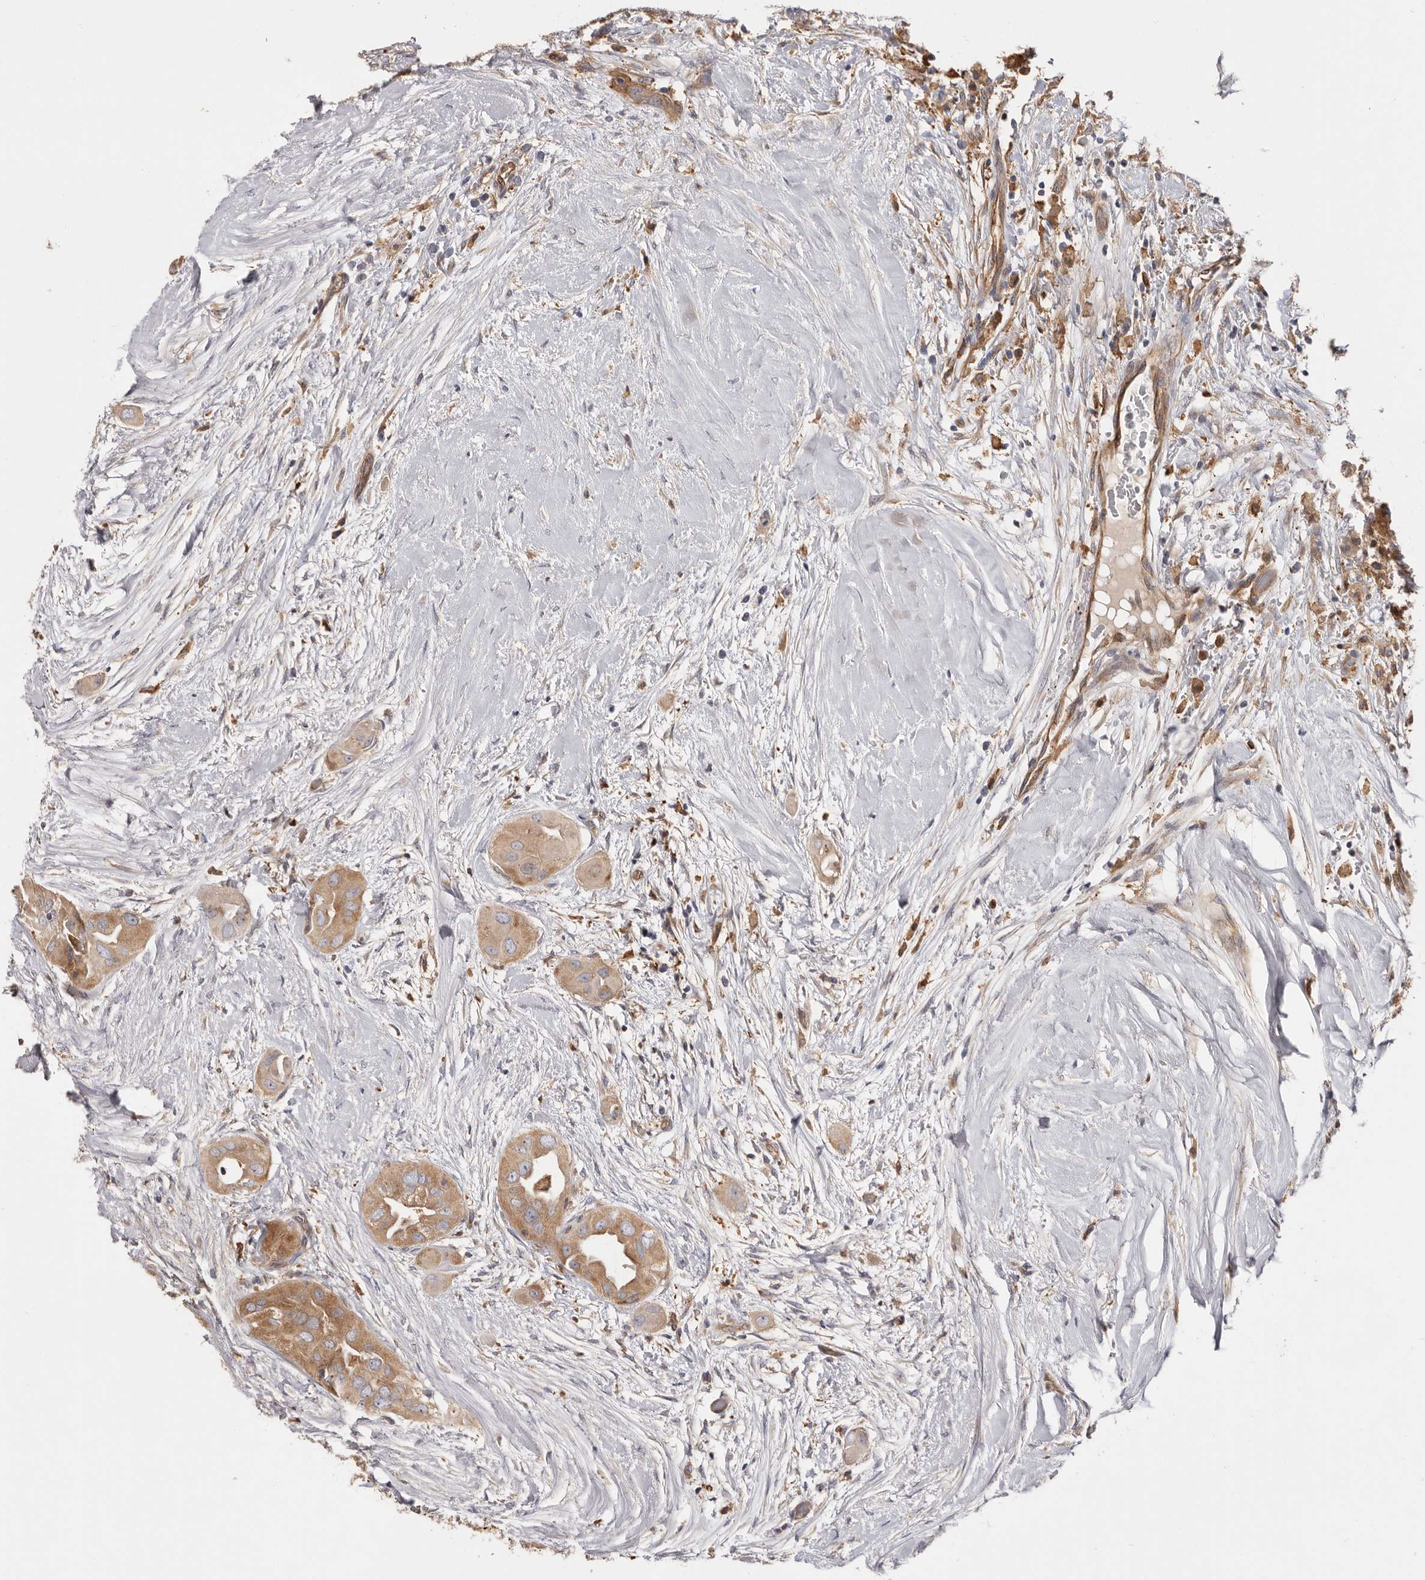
{"staining": {"intensity": "moderate", "quantity": ">75%", "location": "cytoplasmic/membranous"}, "tissue": "thyroid cancer", "cell_type": "Tumor cells", "image_type": "cancer", "snomed": [{"axis": "morphology", "description": "Papillary adenocarcinoma, NOS"}, {"axis": "topography", "description": "Thyroid gland"}], "caption": "A high-resolution photomicrograph shows immunohistochemistry staining of thyroid cancer (papillary adenocarcinoma), which displays moderate cytoplasmic/membranous staining in approximately >75% of tumor cells.", "gene": "LAP3", "patient": {"sex": "female", "age": 59}}